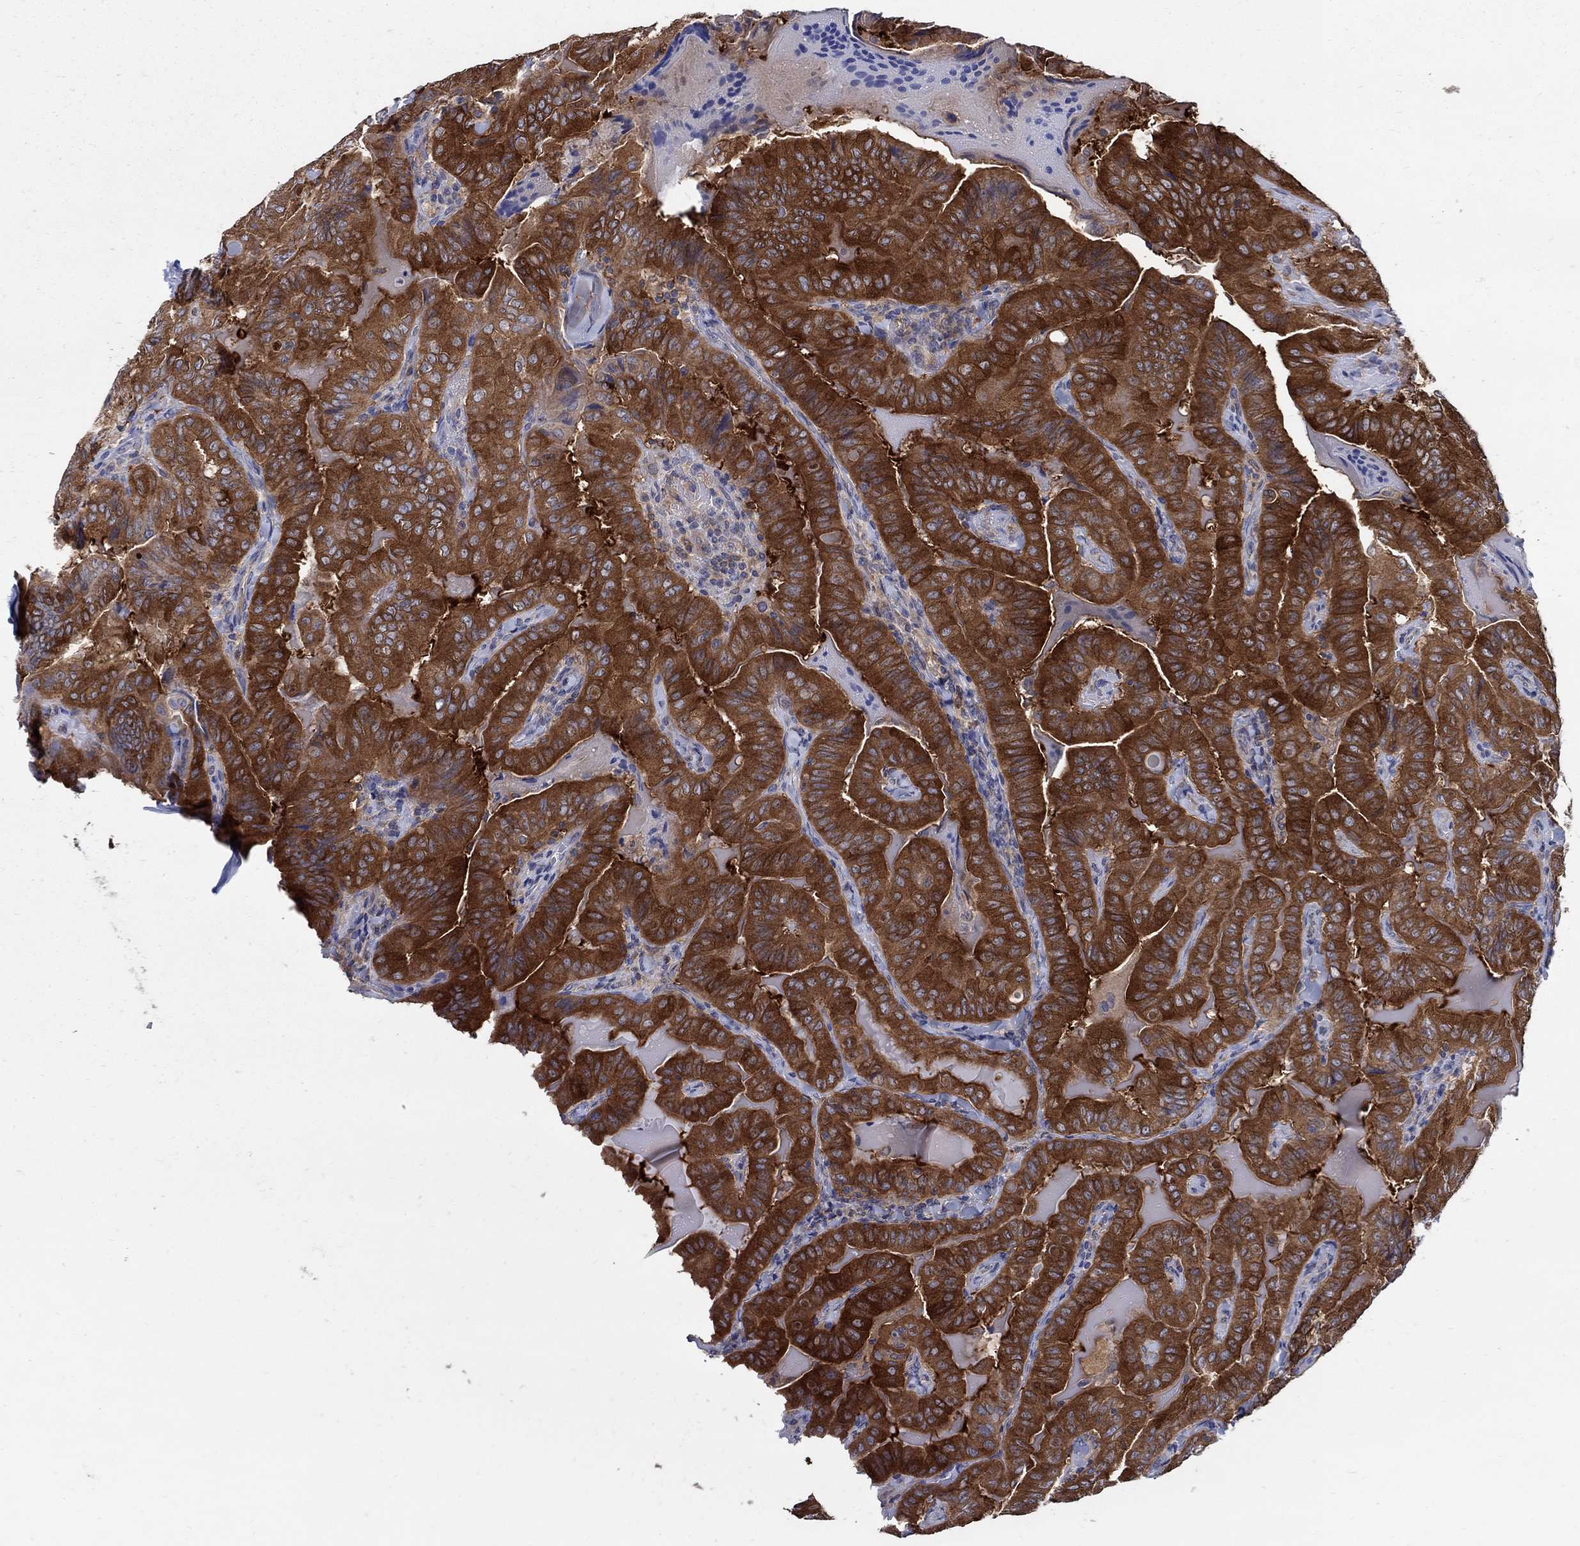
{"staining": {"intensity": "strong", "quantity": ">75%", "location": "cytoplasmic/membranous"}, "tissue": "thyroid cancer", "cell_type": "Tumor cells", "image_type": "cancer", "snomed": [{"axis": "morphology", "description": "Papillary adenocarcinoma, NOS"}, {"axis": "topography", "description": "Thyroid gland"}], "caption": "DAB immunohistochemical staining of human papillary adenocarcinoma (thyroid) displays strong cytoplasmic/membranous protein positivity in approximately >75% of tumor cells.", "gene": "MTHFR", "patient": {"sex": "female", "age": 68}}